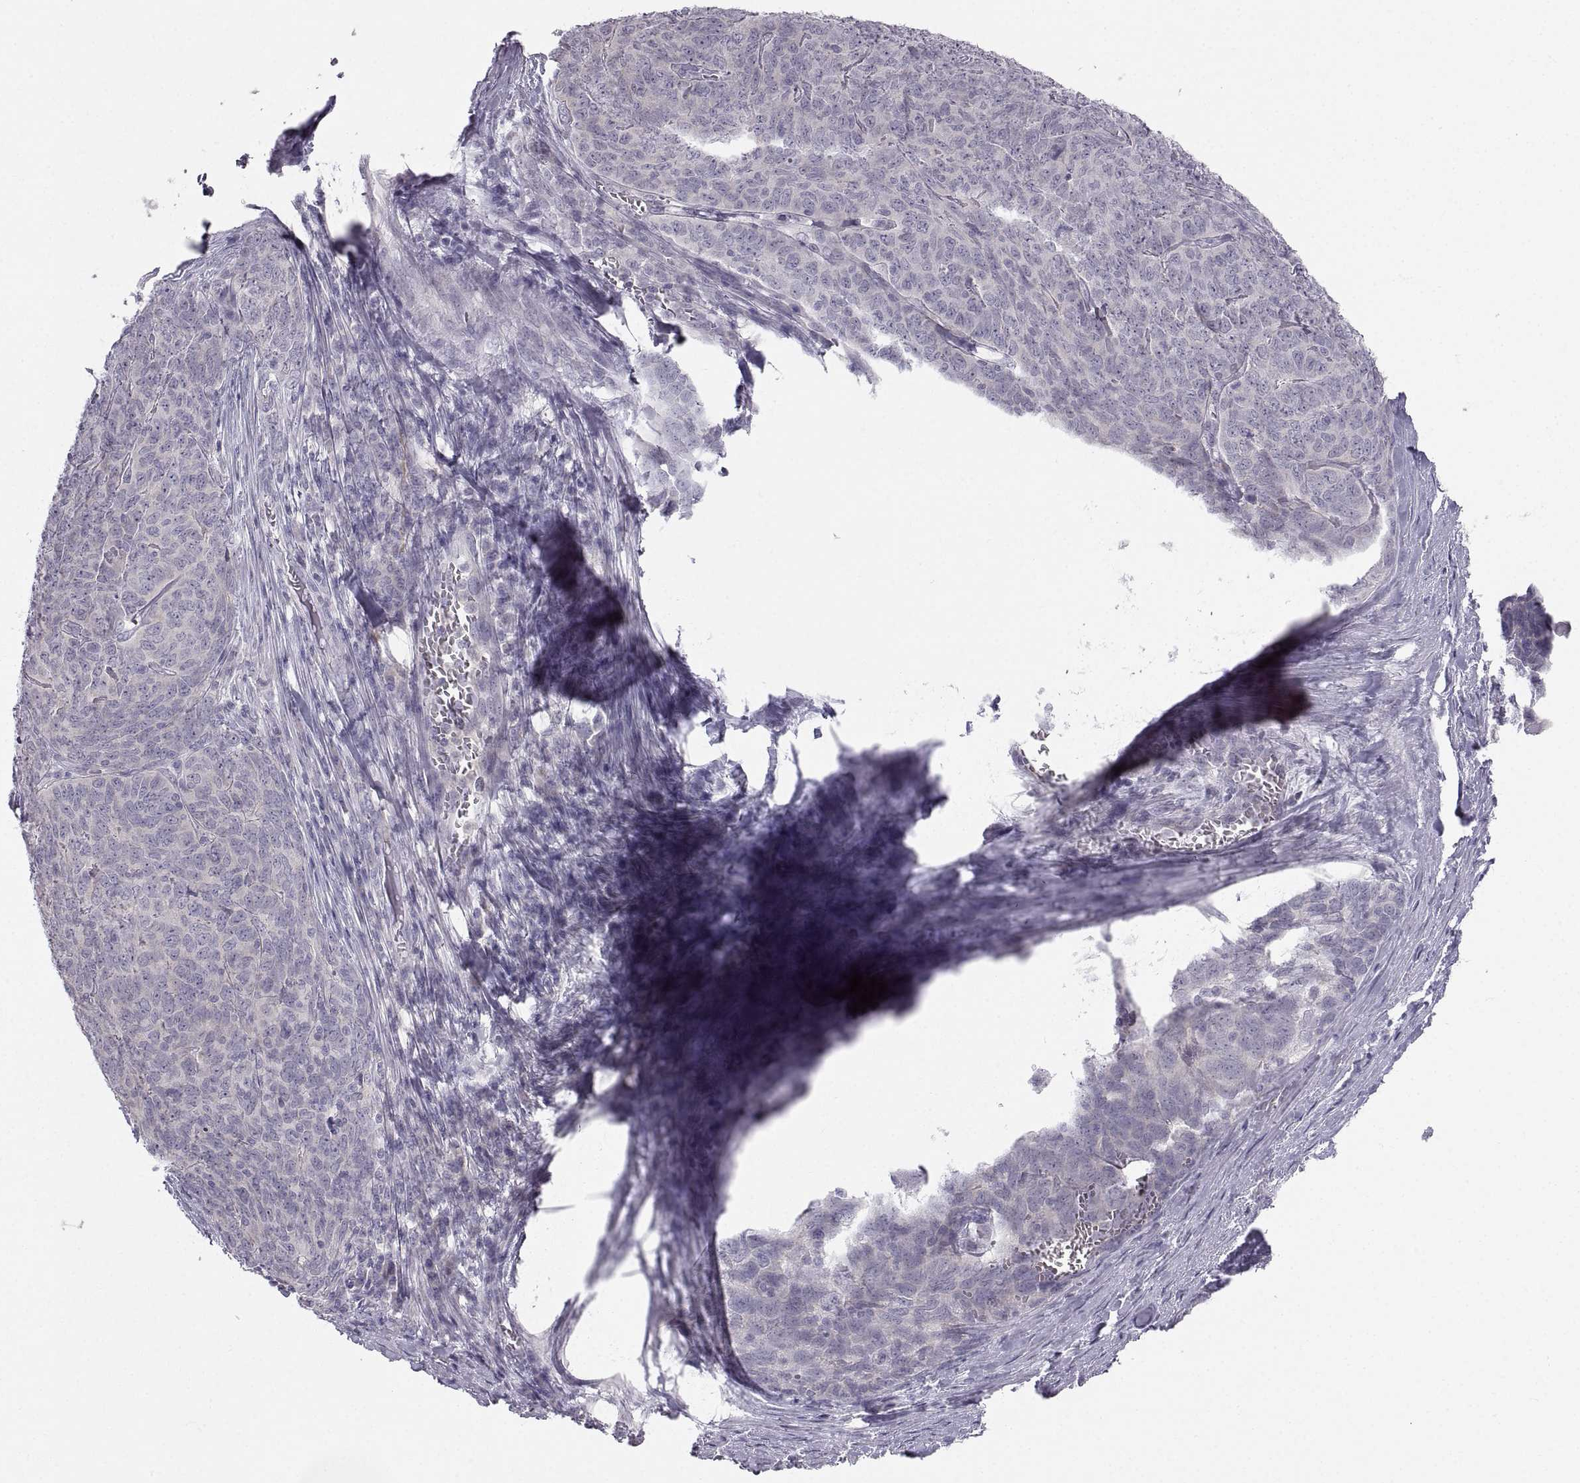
{"staining": {"intensity": "negative", "quantity": "none", "location": "none"}, "tissue": "skin cancer", "cell_type": "Tumor cells", "image_type": "cancer", "snomed": [{"axis": "morphology", "description": "Squamous cell carcinoma, NOS"}, {"axis": "topography", "description": "Skin"}, {"axis": "topography", "description": "Anal"}], "caption": "A photomicrograph of skin squamous cell carcinoma stained for a protein demonstrates no brown staining in tumor cells. (DAB immunohistochemistry (IHC), high magnification).", "gene": "ZNF185", "patient": {"sex": "female", "age": 51}}